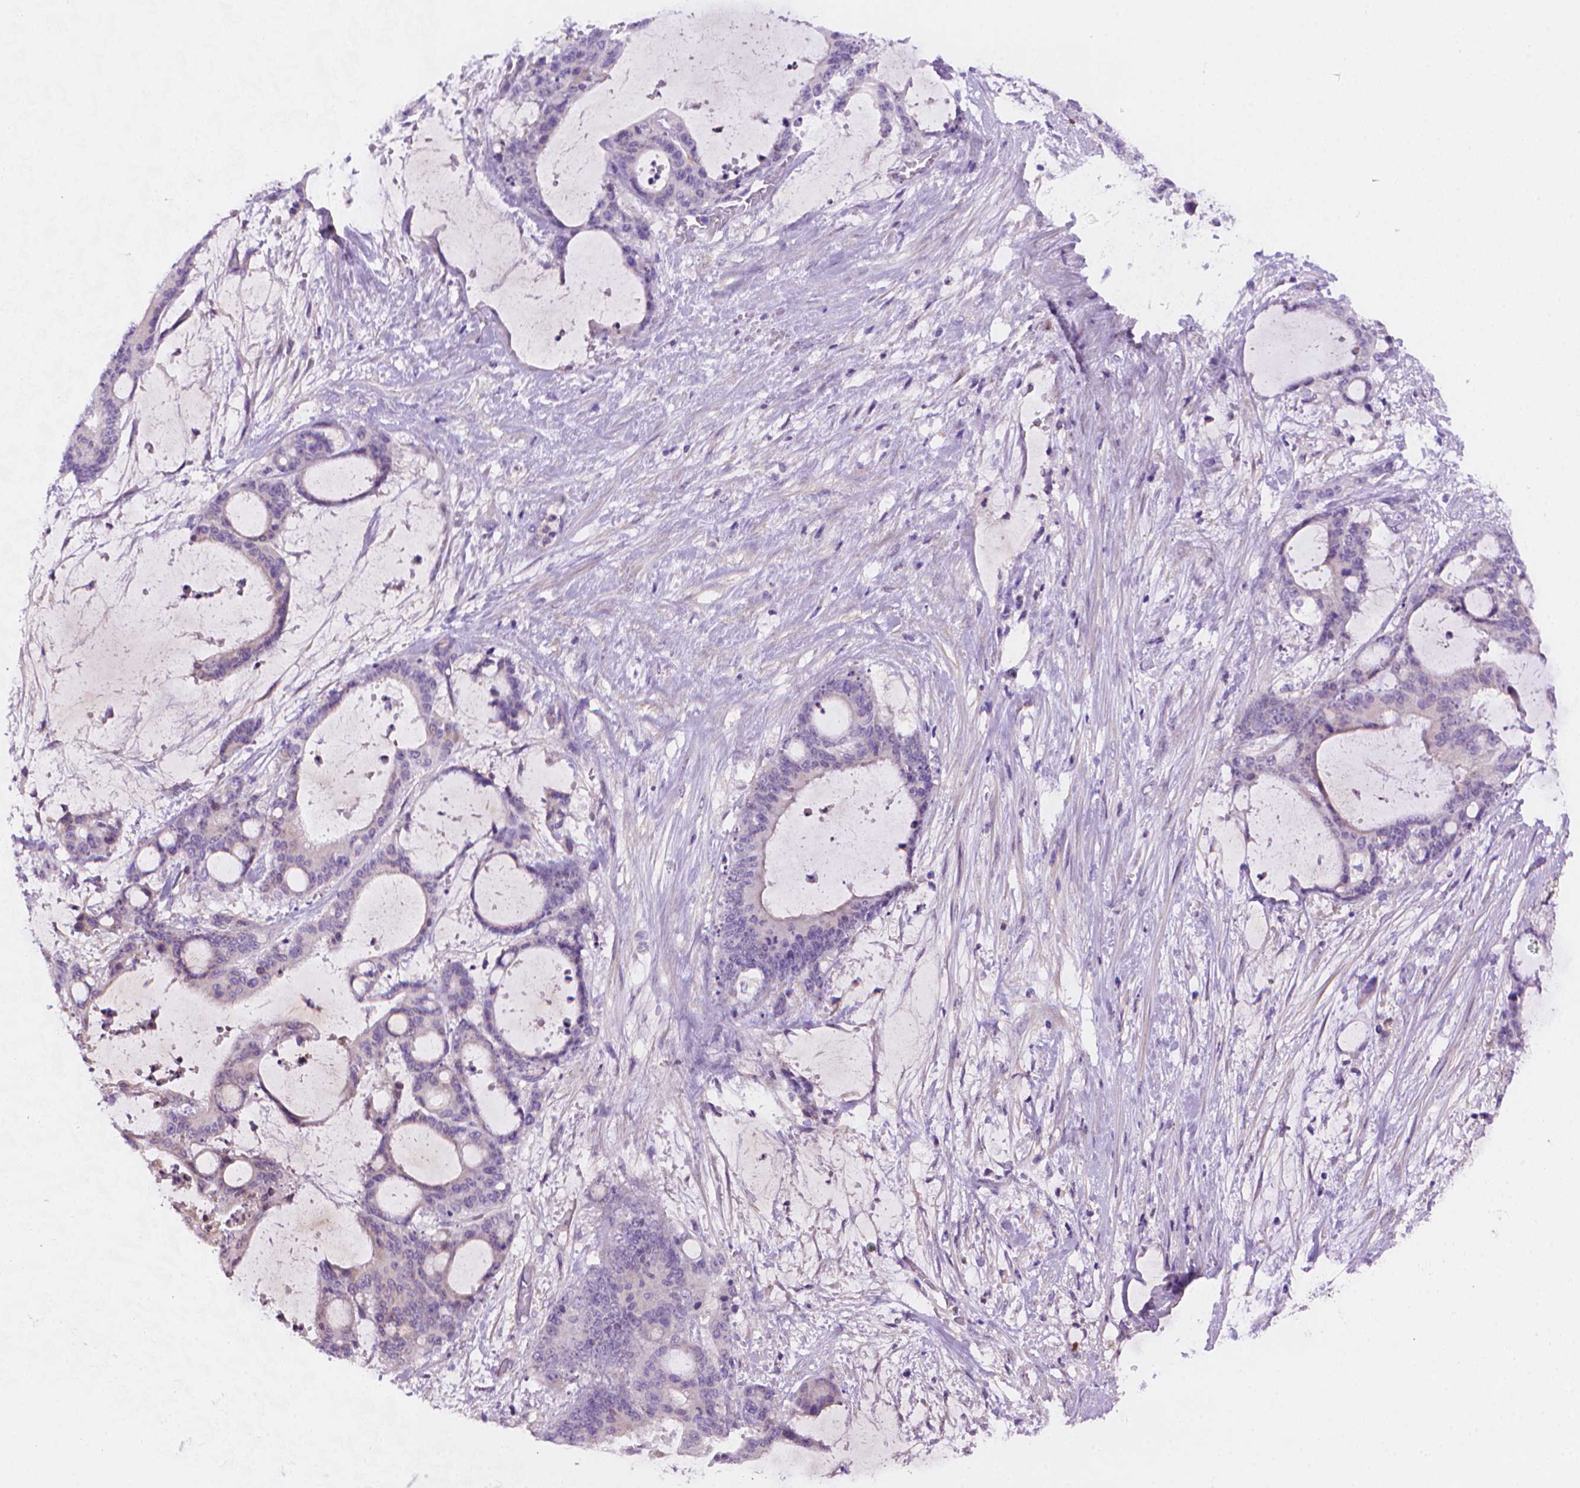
{"staining": {"intensity": "negative", "quantity": "none", "location": "none"}, "tissue": "liver cancer", "cell_type": "Tumor cells", "image_type": "cancer", "snomed": [{"axis": "morphology", "description": "Normal tissue, NOS"}, {"axis": "morphology", "description": "Cholangiocarcinoma"}, {"axis": "topography", "description": "Liver"}, {"axis": "topography", "description": "Peripheral nerve tissue"}], "caption": "Immunohistochemistry (IHC) histopathology image of liver cholangiocarcinoma stained for a protein (brown), which displays no staining in tumor cells. (Stains: DAB (3,3'-diaminobenzidine) immunohistochemistry (IHC) with hematoxylin counter stain, Microscopy: brightfield microscopy at high magnification).", "gene": "AMMECR1", "patient": {"sex": "female", "age": 73}}